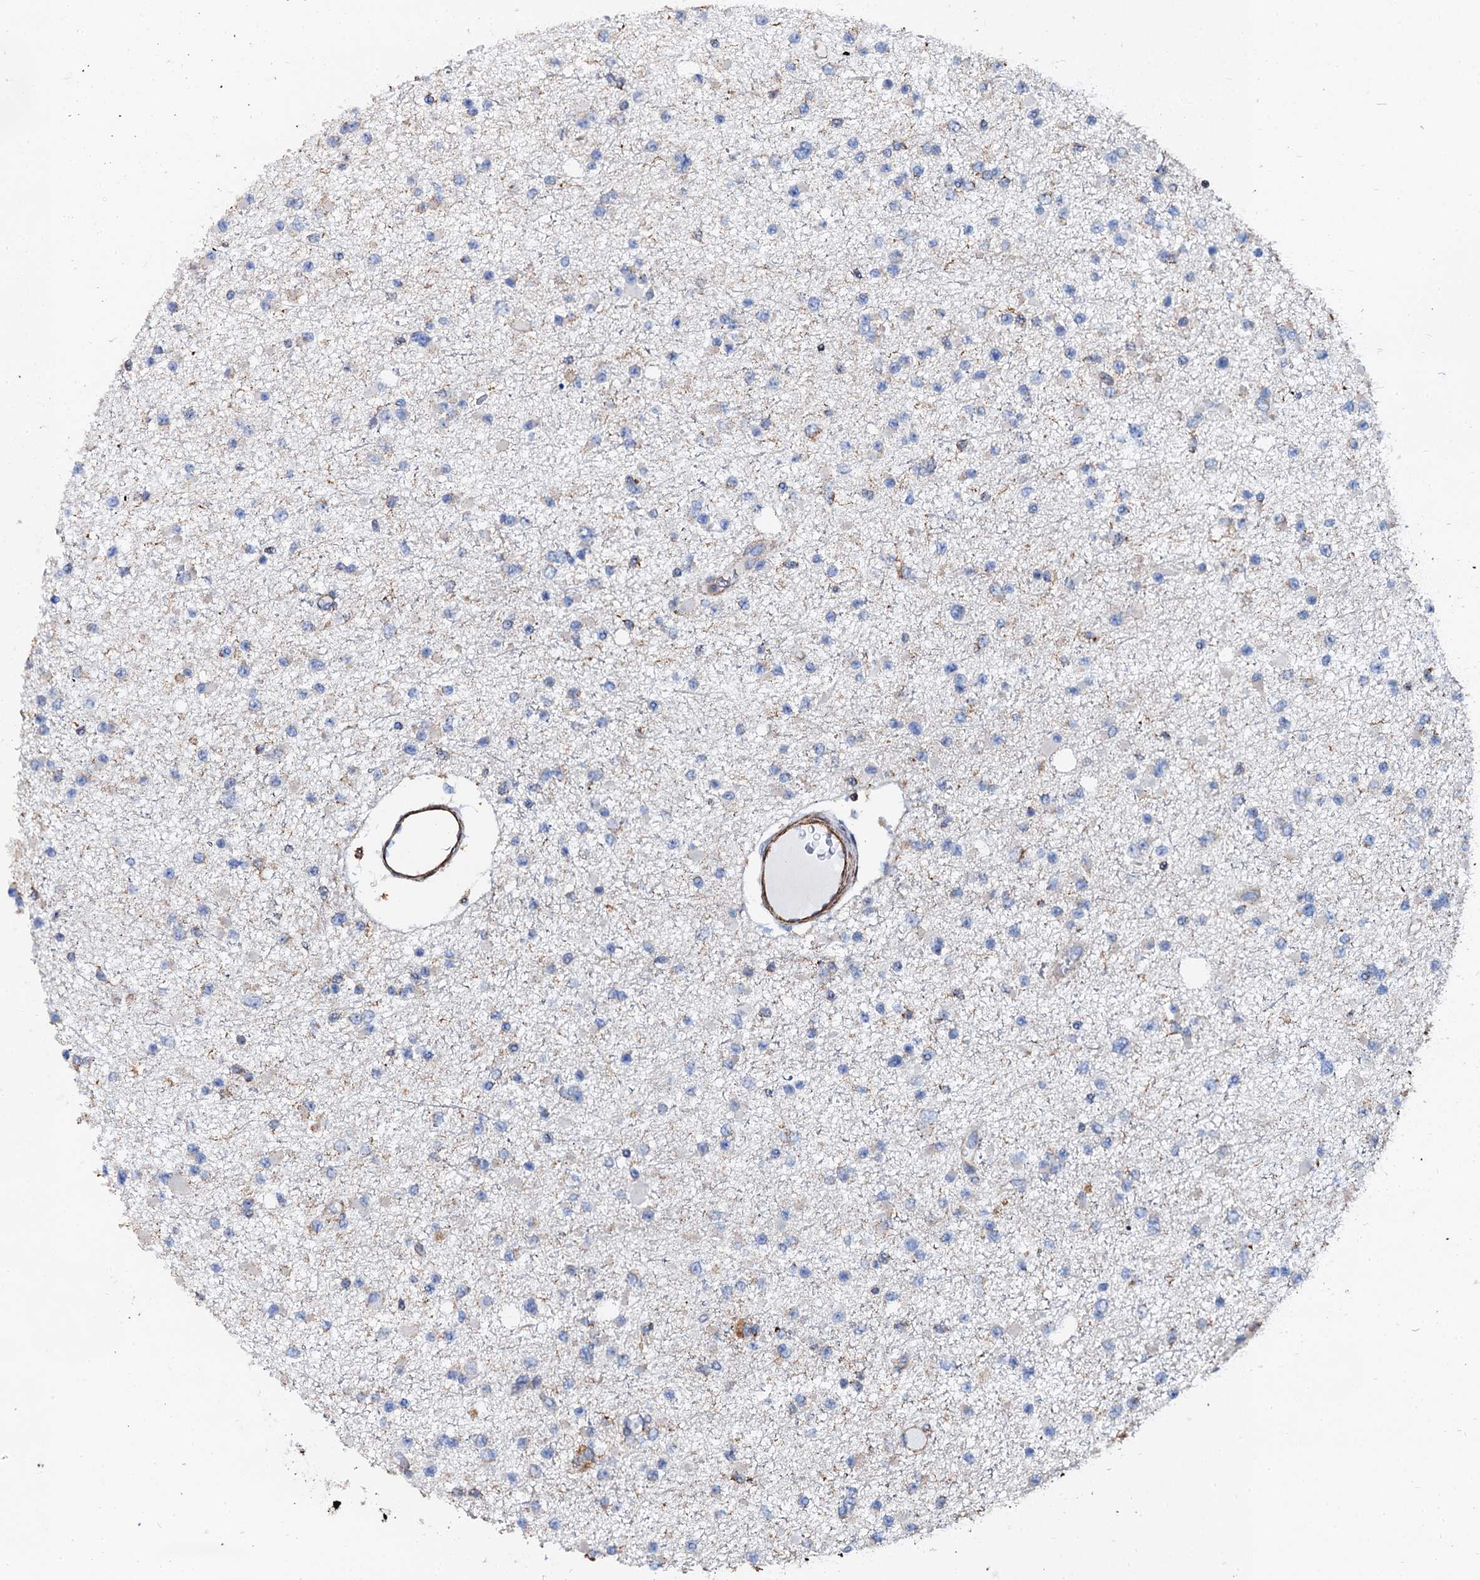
{"staining": {"intensity": "negative", "quantity": "none", "location": "none"}, "tissue": "glioma", "cell_type": "Tumor cells", "image_type": "cancer", "snomed": [{"axis": "morphology", "description": "Glioma, malignant, Low grade"}, {"axis": "topography", "description": "Brain"}], "caption": "IHC photomicrograph of malignant low-grade glioma stained for a protein (brown), which shows no staining in tumor cells.", "gene": "INTS10", "patient": {"sex": "female", "age": 22}}